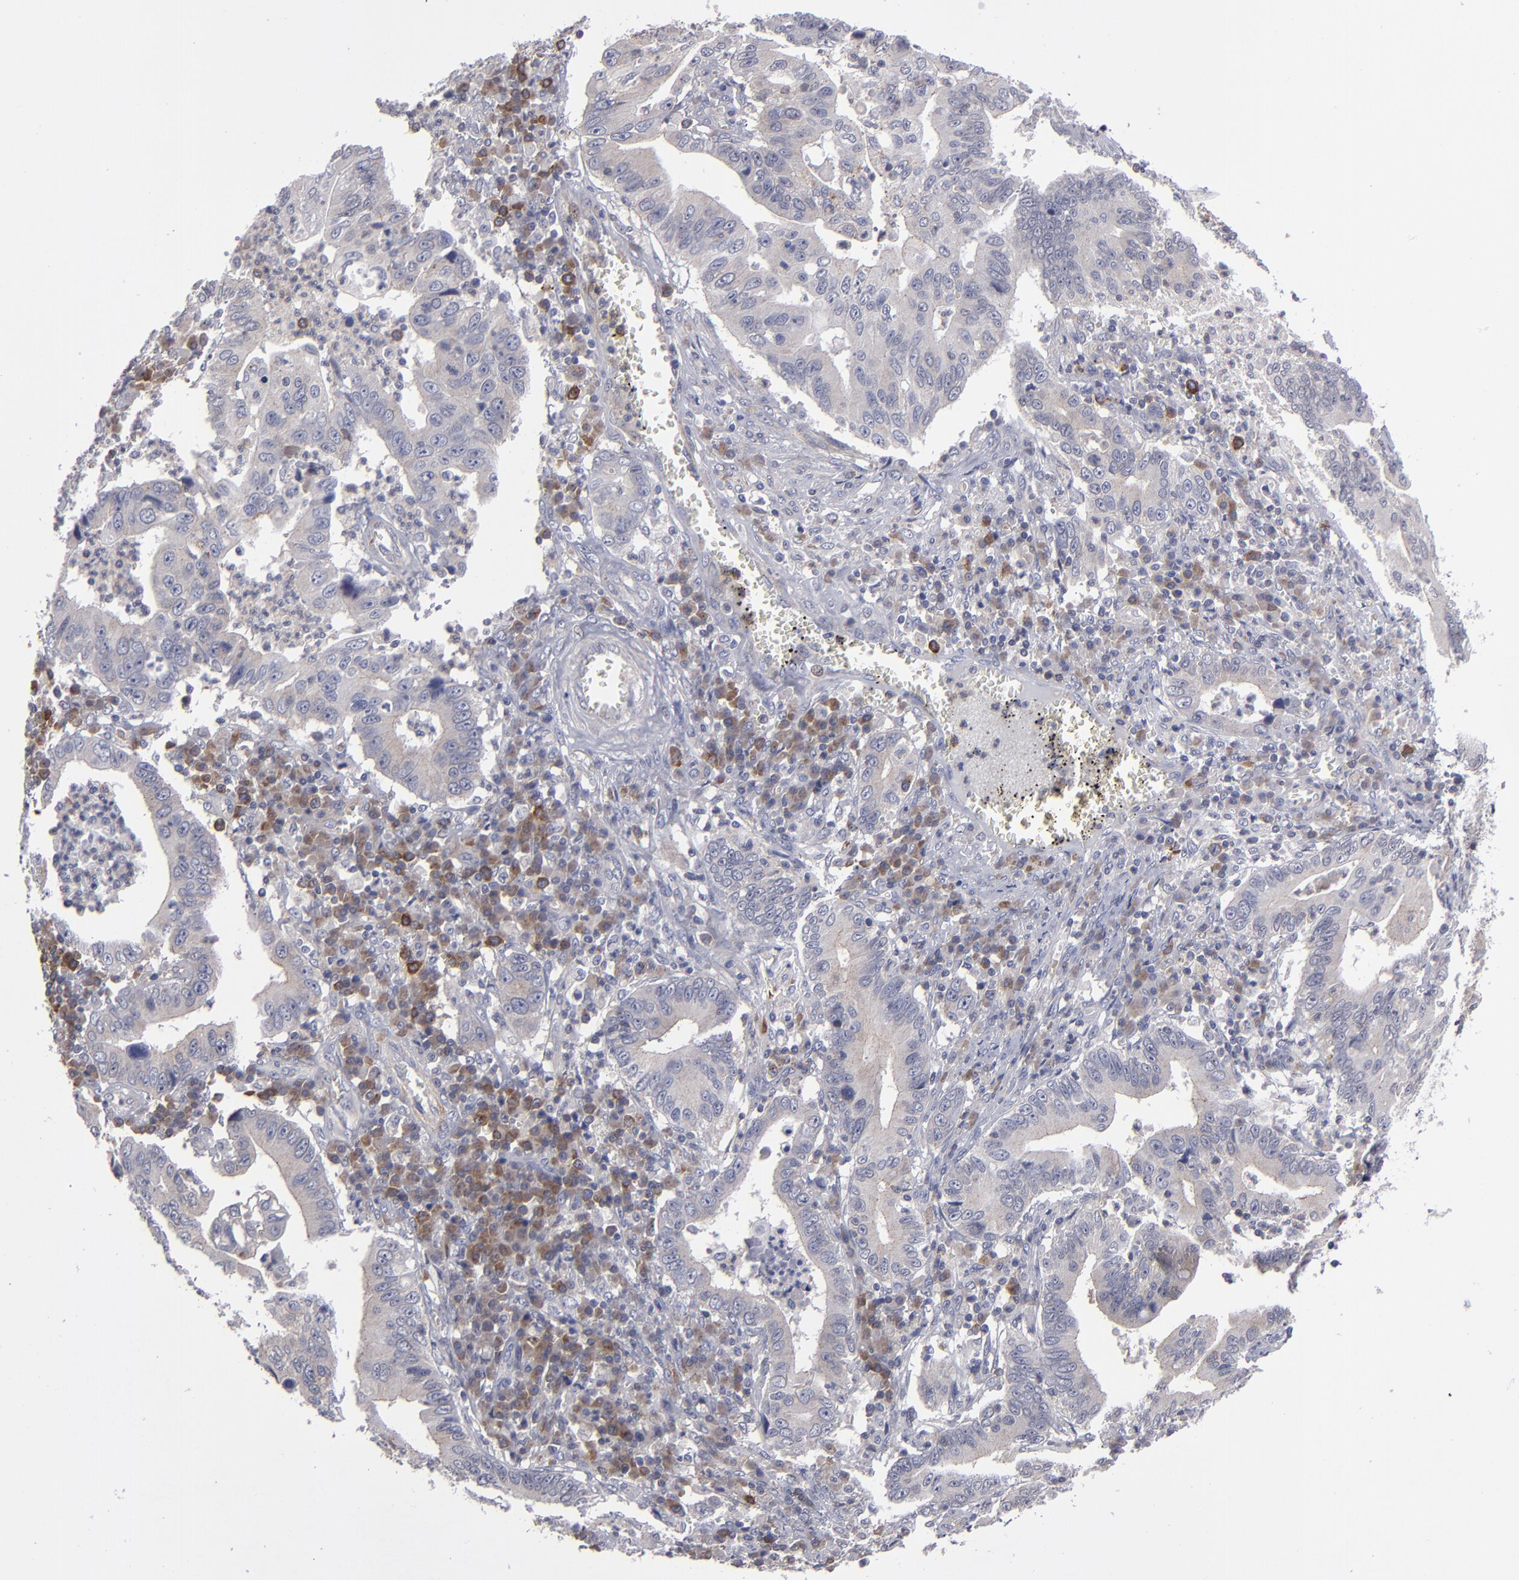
{"staining": {"intensity": "moderate", "quantity": "25%-75%", "location": "cytoplasmic/membranous"}, "tissue": "stomach cancer", "cell_type": "Tumor cells", "image_type": "cancer", "snomed": [{"axis": "morphology", "description": "Adenocarcinoma, NOS"}, {"axis": "topography", "description": "Stomach, upper"}], "caption": "A brown stain labels moderate cytoplasmic/membranous staining of a protein in human stomach cancer tumor cells. (brown staining indicates protein expression, while blue staining denotes nuclei).", "gene": "CEP97", "patient": {"sex": "male", "age": 63}}